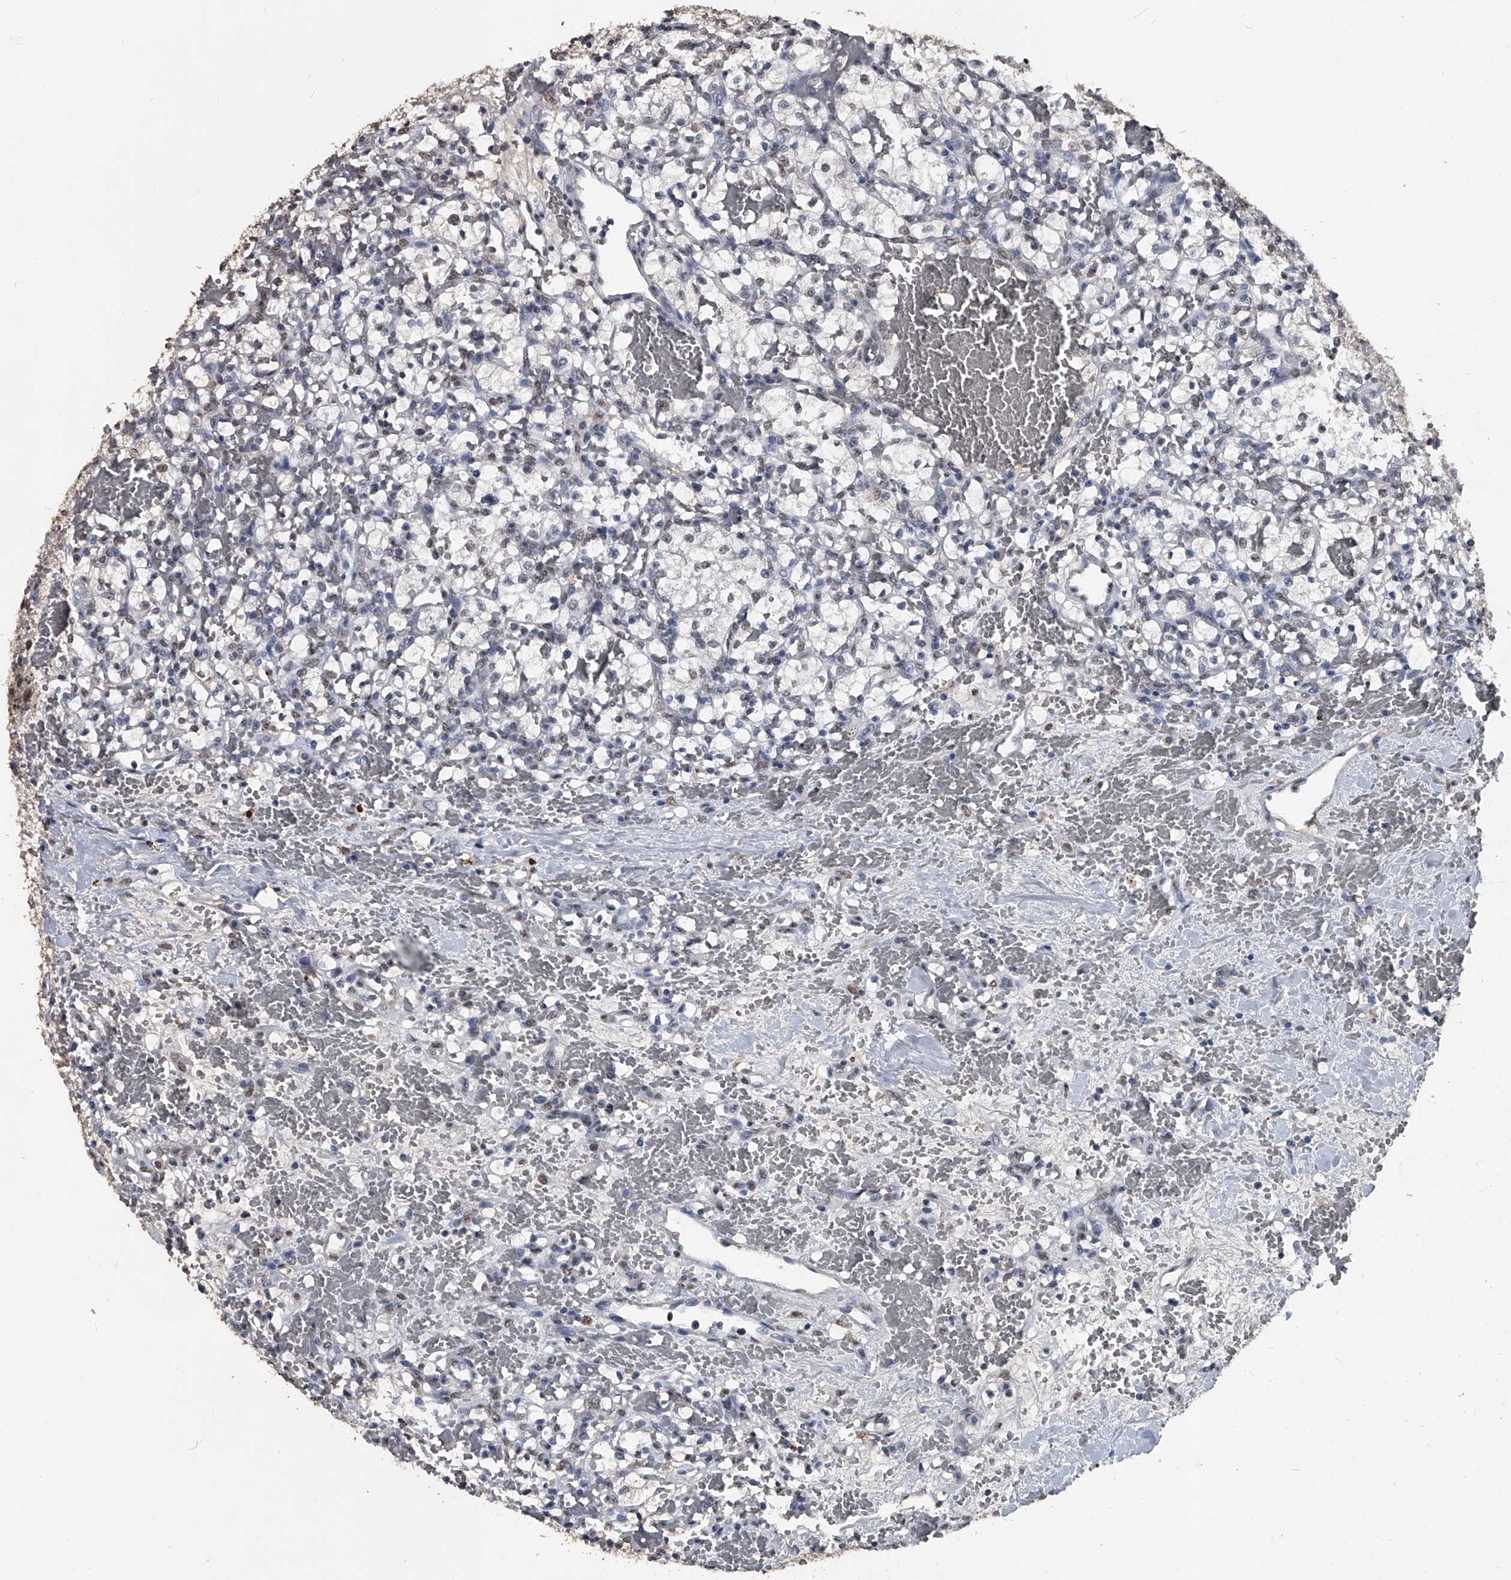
{"staining": {"intensity": "negative", "quantity": "none", "location": "none"}, "tissue": "renal cancer", "cell_type": "Tumor cells", "image_type": "cancer", "snomed": [{"axis": "morphology", "description": "Adenocarcinoma, NOS"}, {"axis": "topography", "description": "Kidney"}], "caption": "Immunohistochemistry histopathology image of neoplastic tissue: human renal cancer (adenocarcinoma) stained with DAB reveals no significant protein expression in tumor cells.", "gene": "MATR3", "patient": {"sex": "female", "age": 60}}